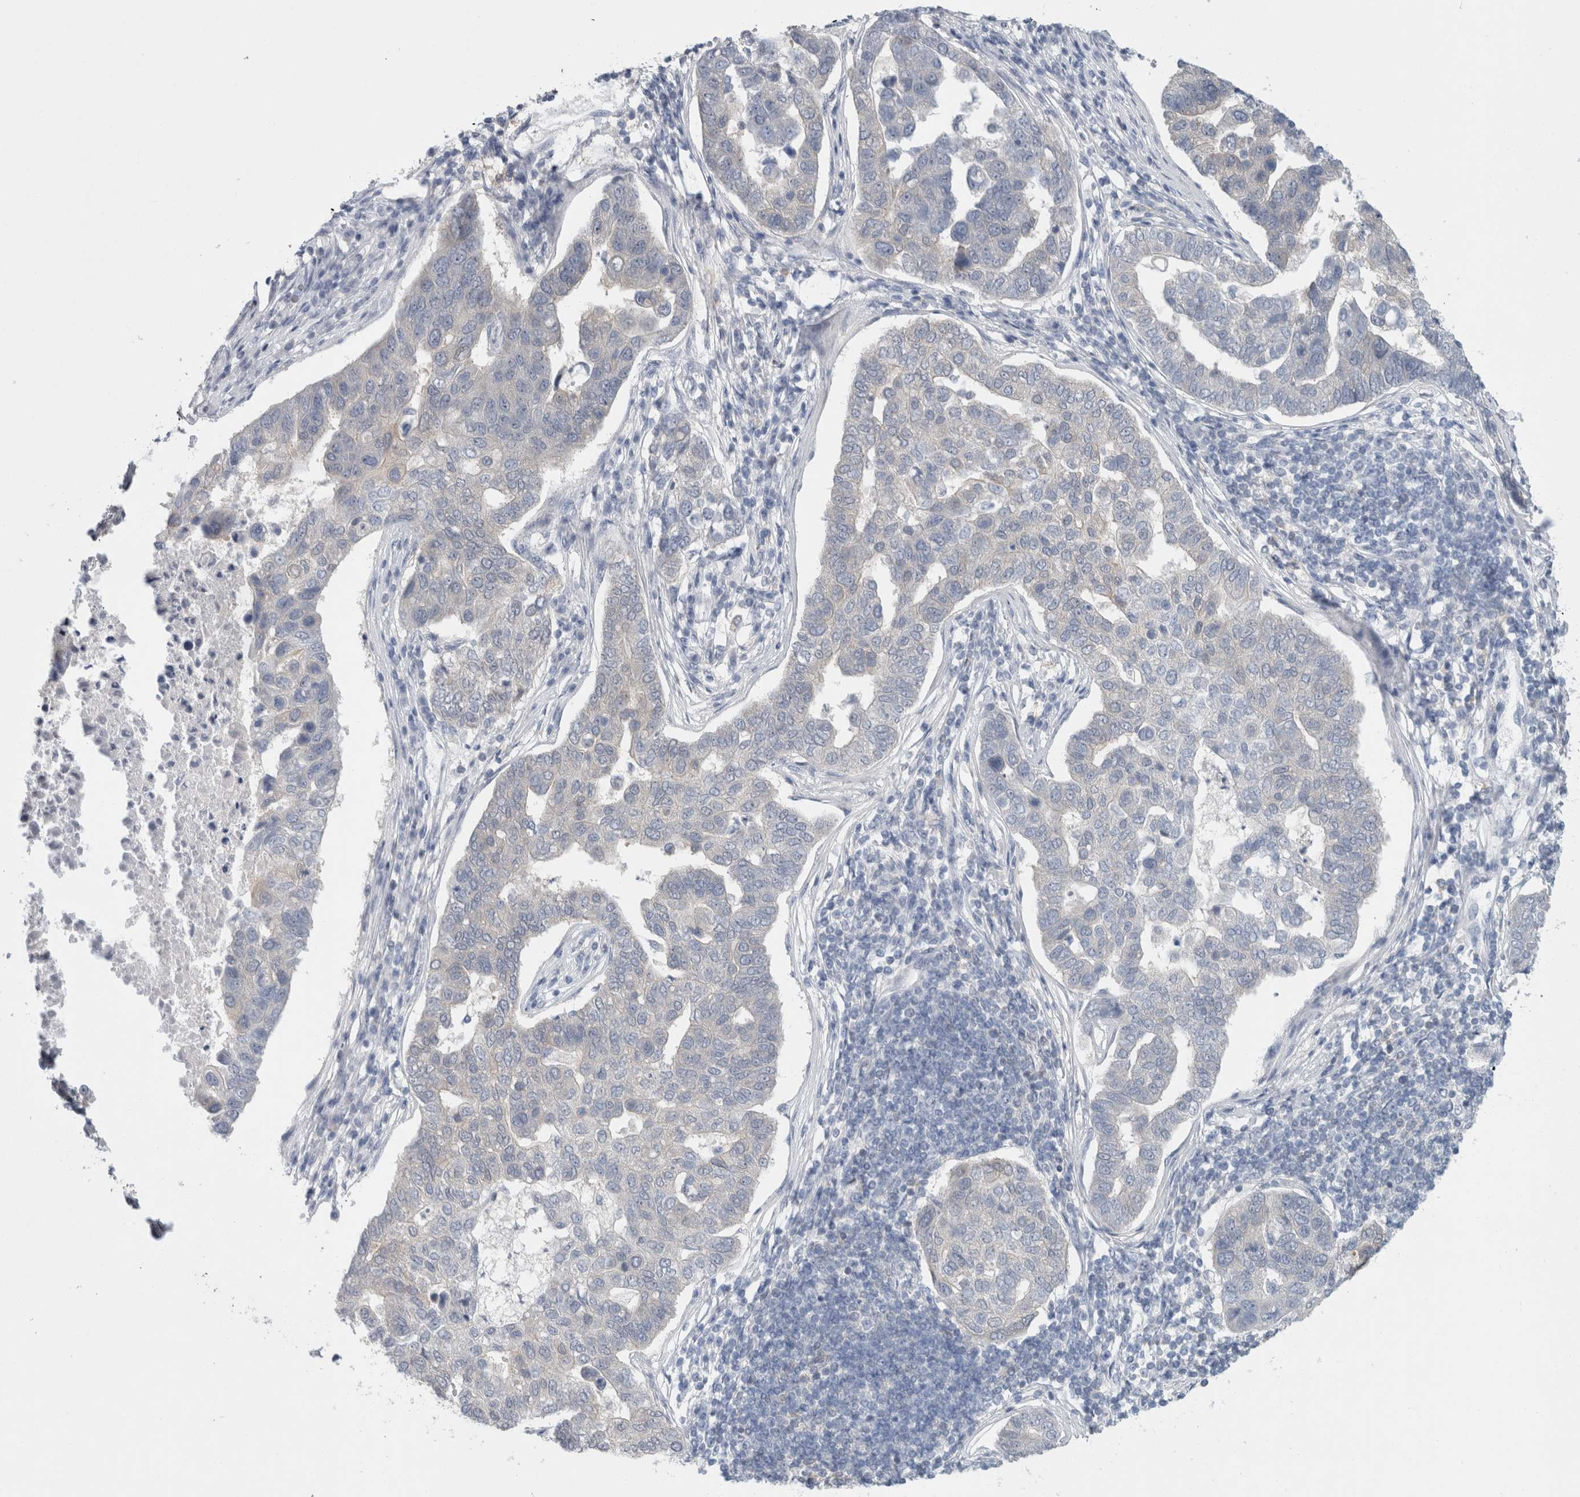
{"staining": {"intensity": "negative", "quantity": "none", "location": "none"}, "tissue": "pancreatic cancer", "cell_type": "Tumor cells", "image_type": "cancer", "snomed": [{"axis": "morphology", "description": "Adenocarcinoma, NOS"}, {"axis": "topography", "description": "Pancreas"}], "caption": "Micrograph shows no significant protein staining in tumor cells of pancreatic adenocarcinoma.", "gene": "CASP6", "patient": {"sex": "female", "age": 61}}